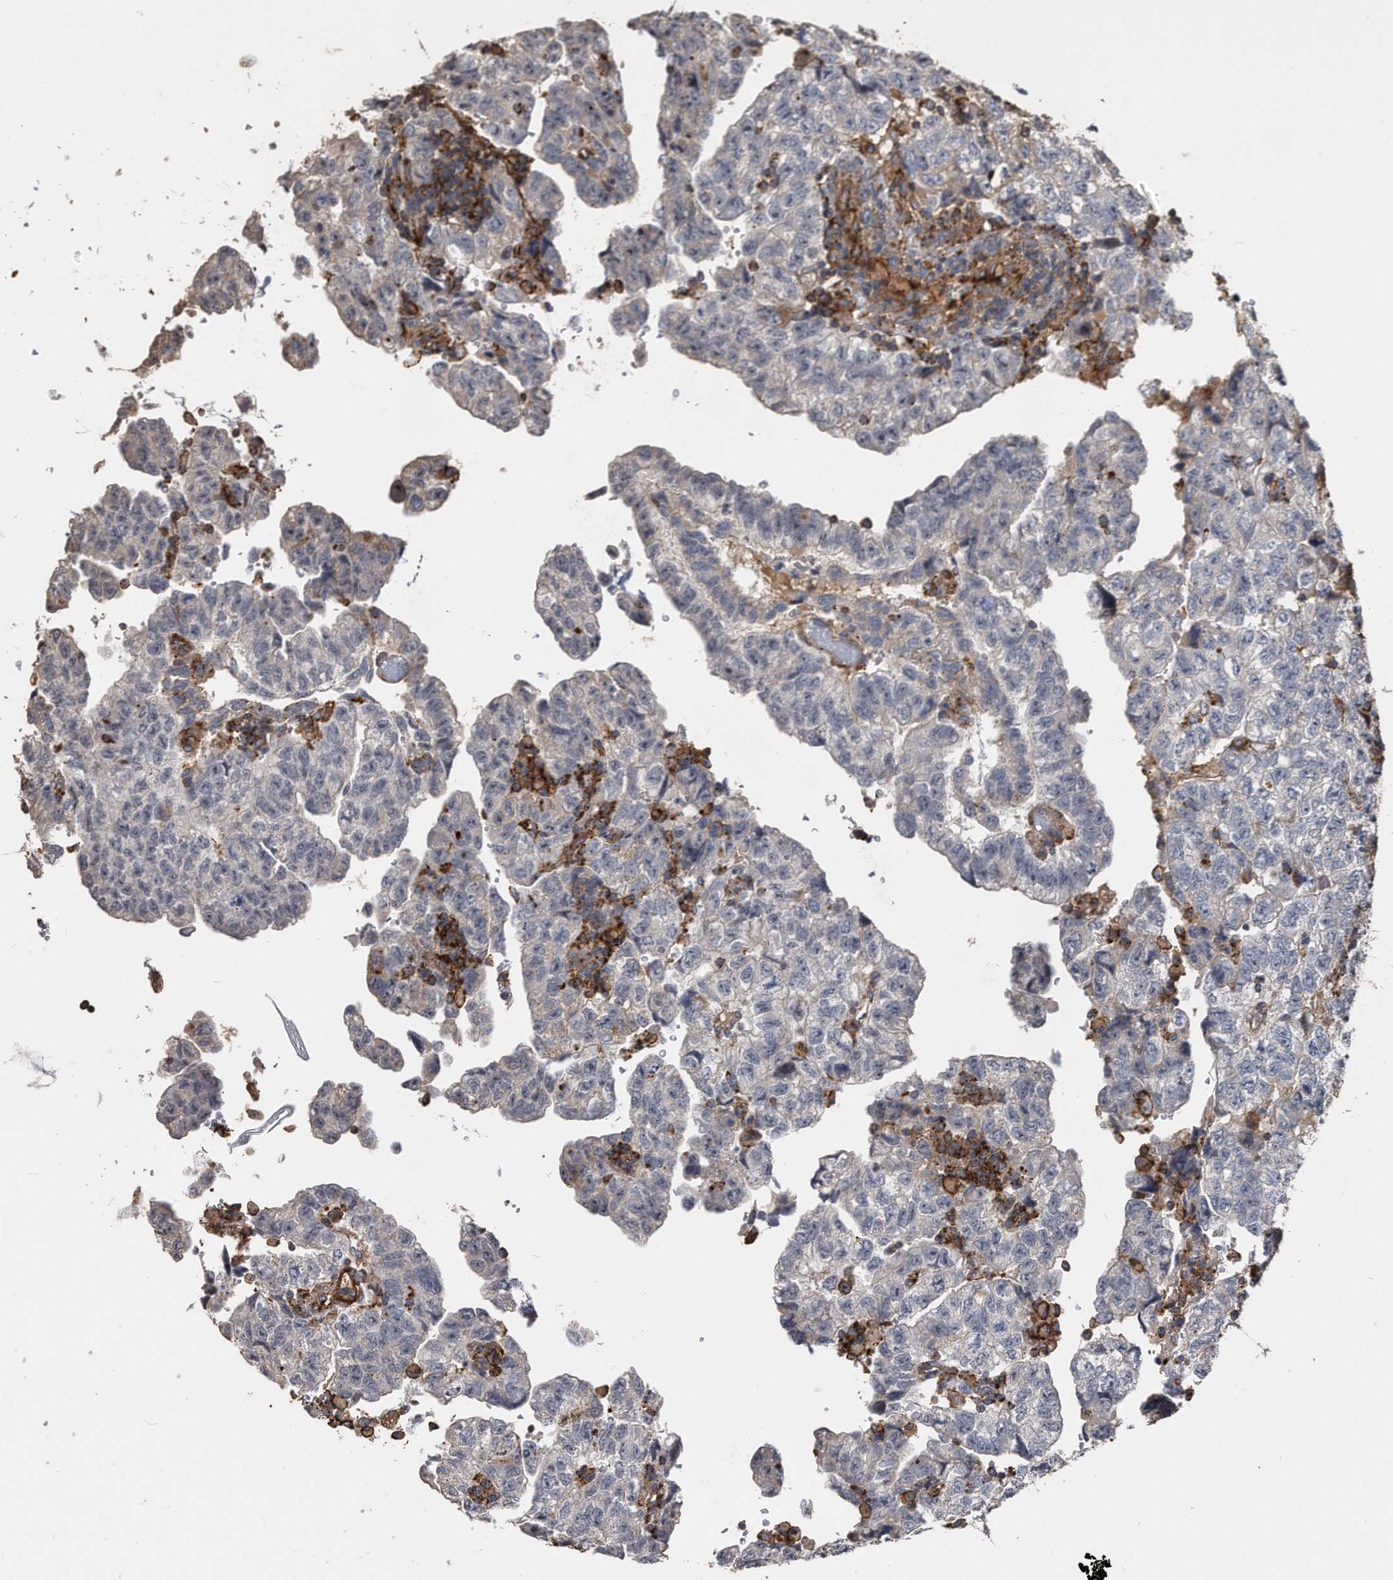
{"staining": {"intensity": "negative", "quantity": "none", "location": "none"}, "tissue": "testis cancer", "cell_type": "Tumor cells", "image_type": "cancer", "snomed": [{"axis": "morphology", "description": "Carcinoma, Embryonal, NOS"}, {"axis": "topography", "description": "Testis"}], "caption": "This is a histopathology image of immunohistochemistry staining of testis embryonal carcinoma, which shows no positivity in tumor cells.", "gene": "KCND3", "patient": {"sex": "male", "age": 36}}